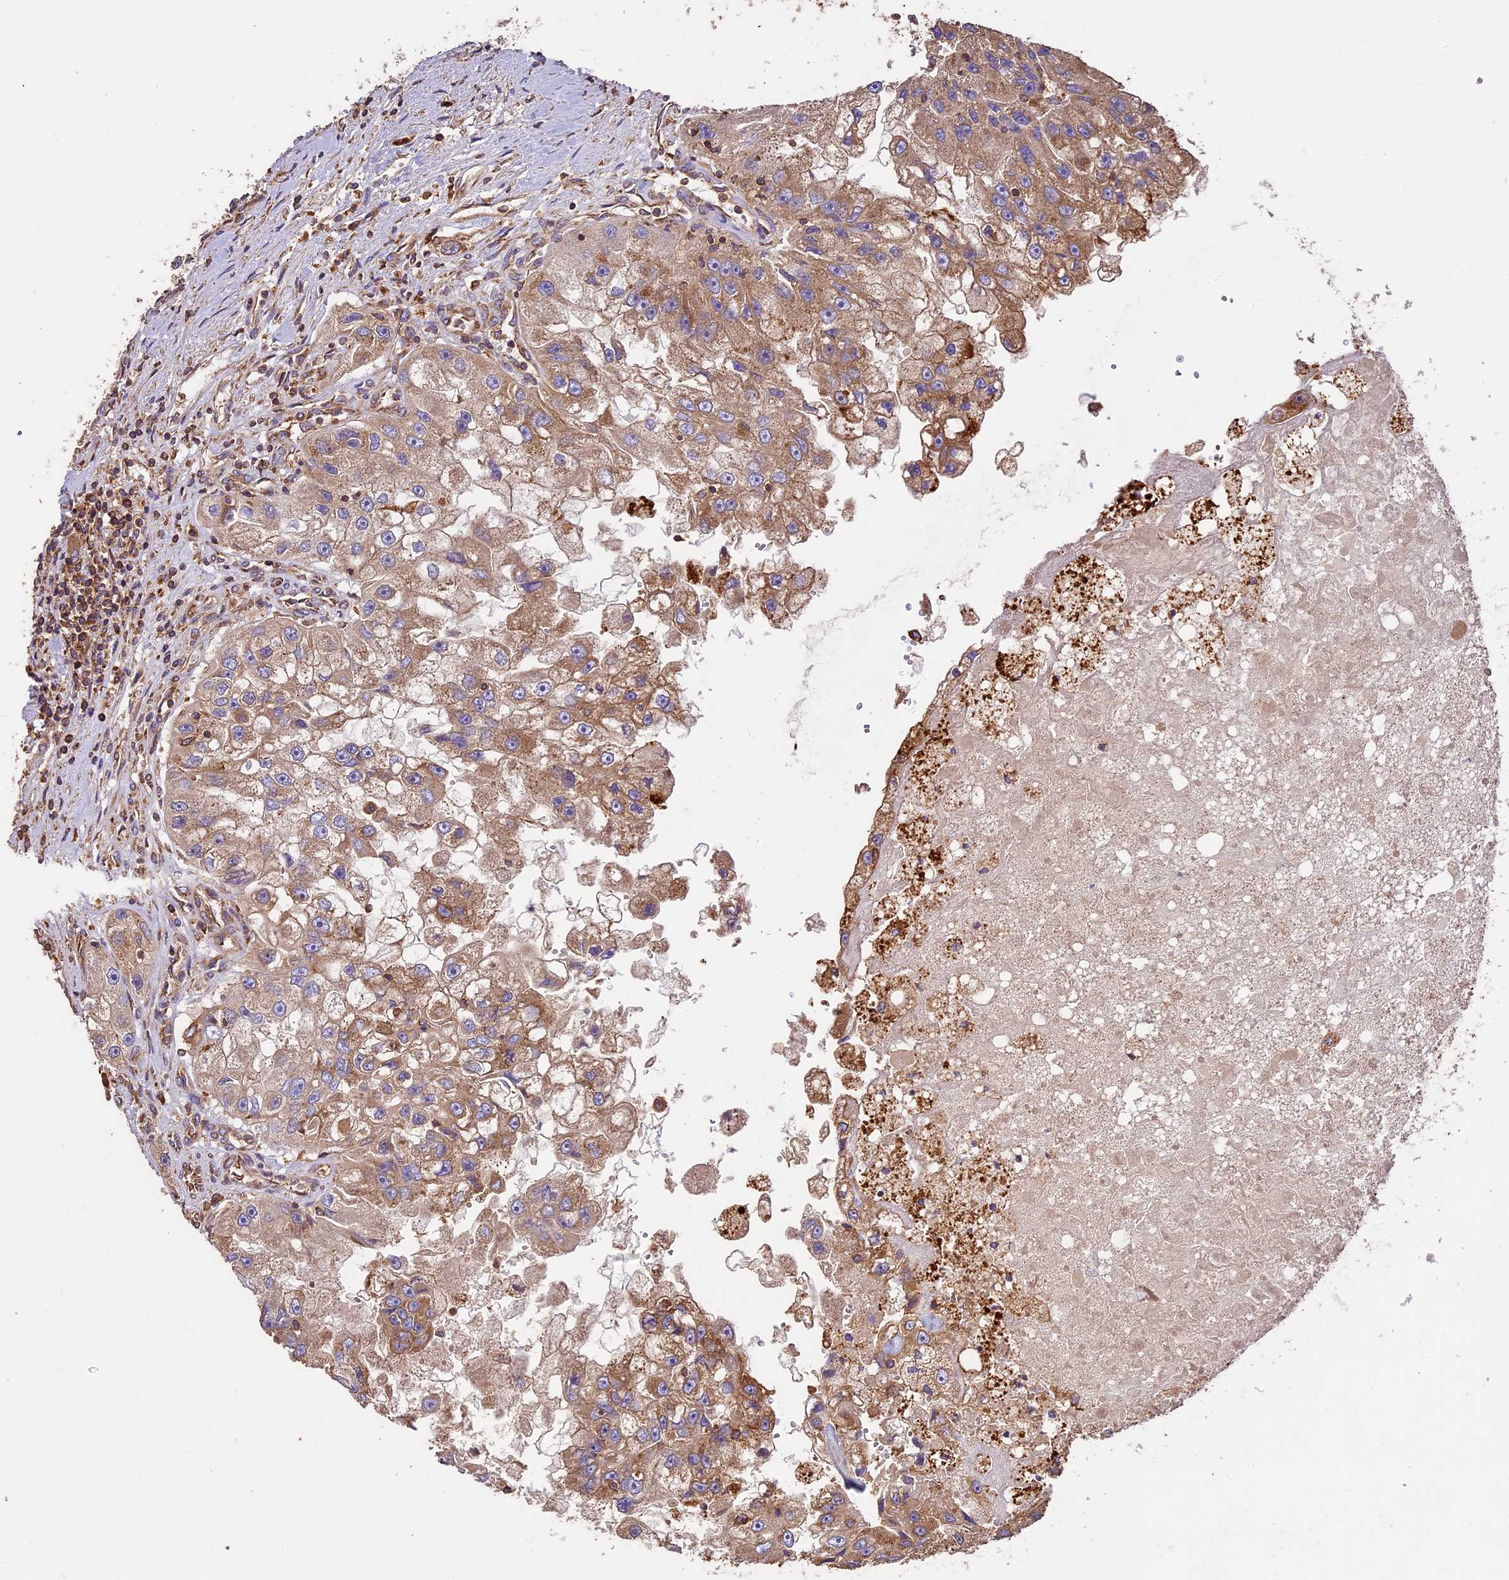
{"staining": {"intensity": "moderate", "quantity": "25%-75%", "location": "cytoplasmic/membranous"}, "tissue": "renal cancer", "cell_type": "Tumor cells", "image_type": "cancer", "snomed": [{"axis": "morphology", "description": "Adenocarcinoma, NOS"}, {"axis": "topography", "description": "Kidney"}], "caption": "Tumor cells show medium levels of moderate cytoplasmic/membranous expression in approximately 25%-75% of cells in human renal adenocarcinoma.", "gene": "KARS1", "patient": {"sex": "male", "age": 63}}